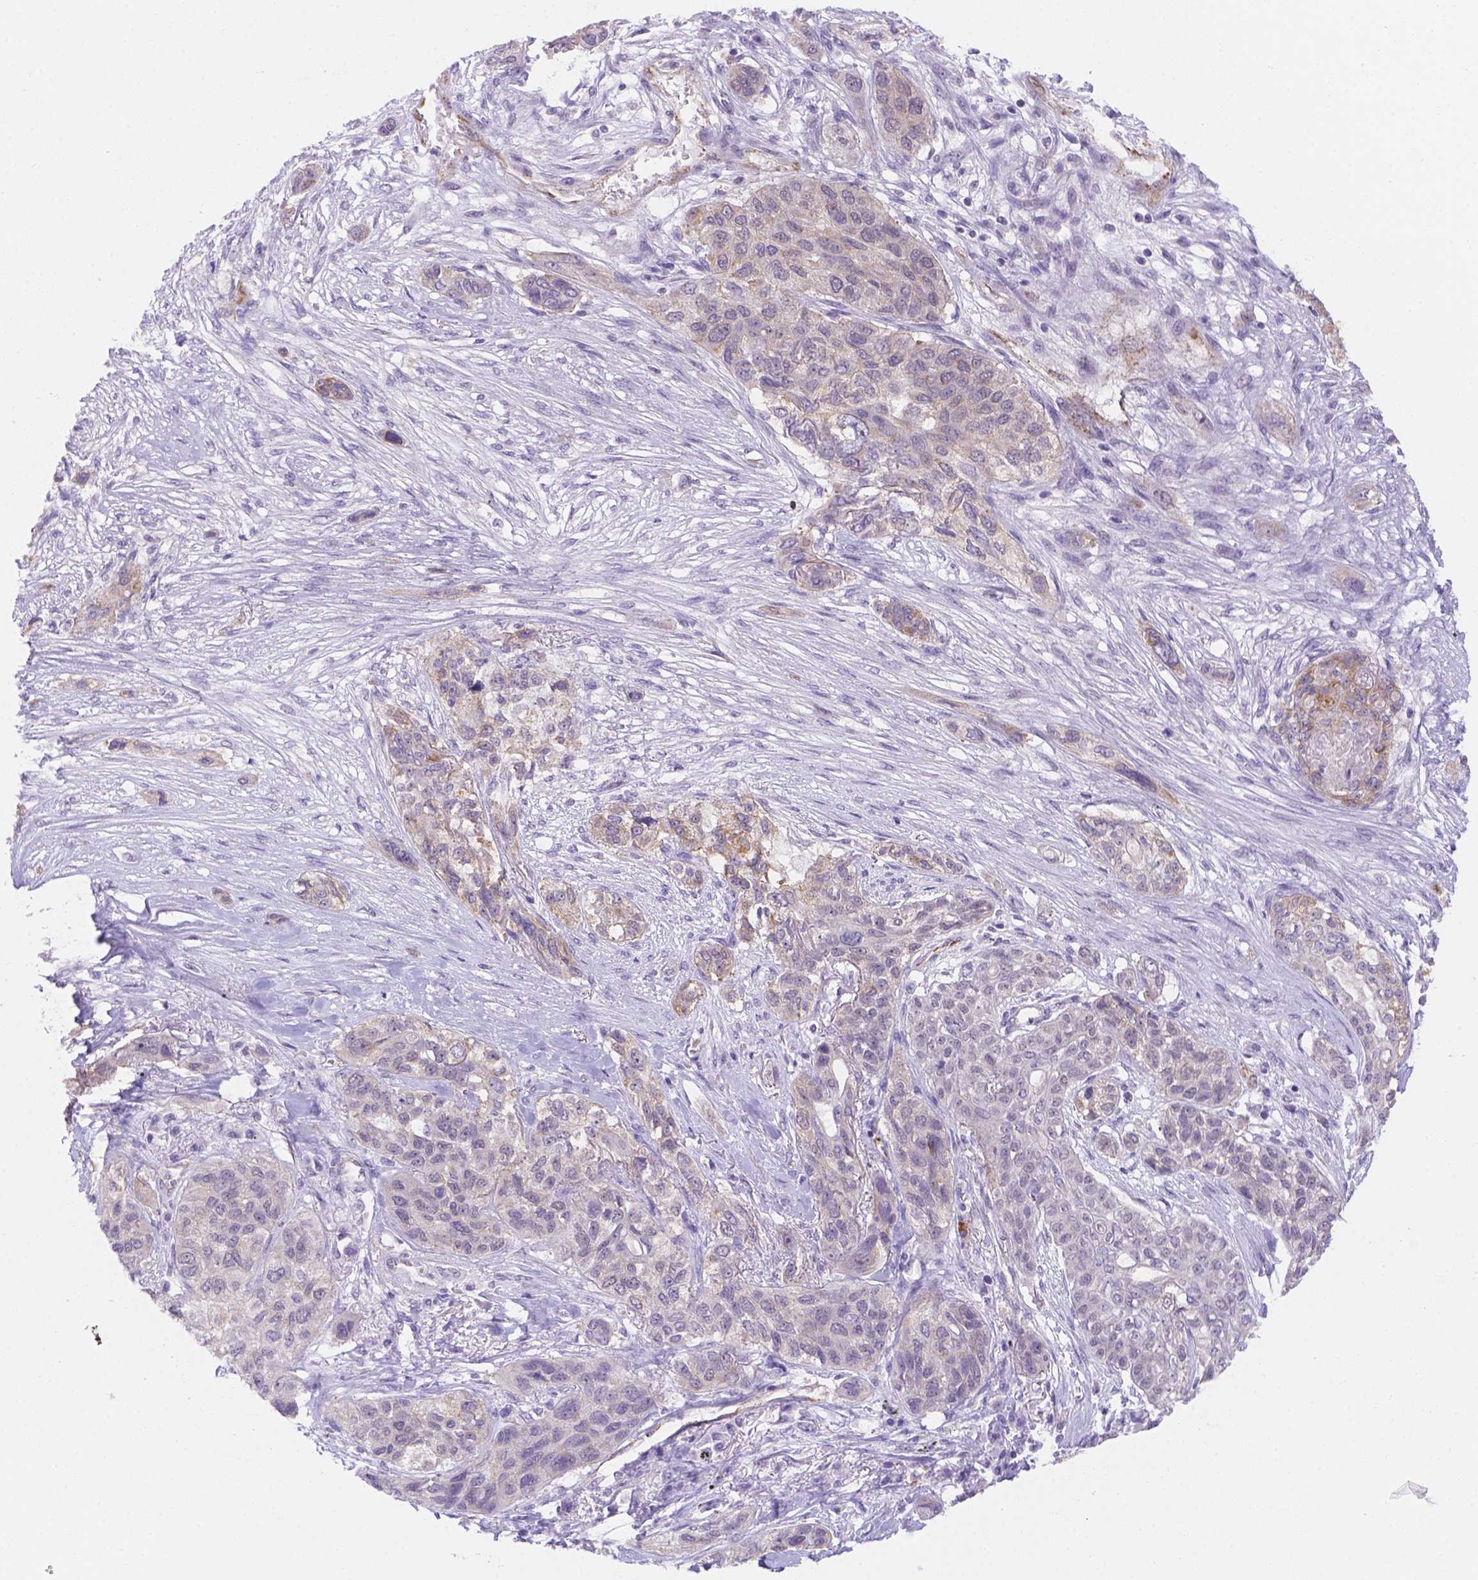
{"staining": {"intensity": "negative", "quantity": "none", "location": "none"}, "tissue": "lung cancer", "cell_type": "Tumor cells", "image_type": "cancer", "snomed": [{"axis": "morphology", "description": "Squamous cell carcinoma, NOS"}, {"axis": "topography", "description": "Lung"}], "caption": "Immunohistochemistry (IHC) of lung cancer displays no positivity in tumor cells. Nuclei are stained in blue.", "gene": "NXPE2", "patient": {"sex": "female", "age": 70}}